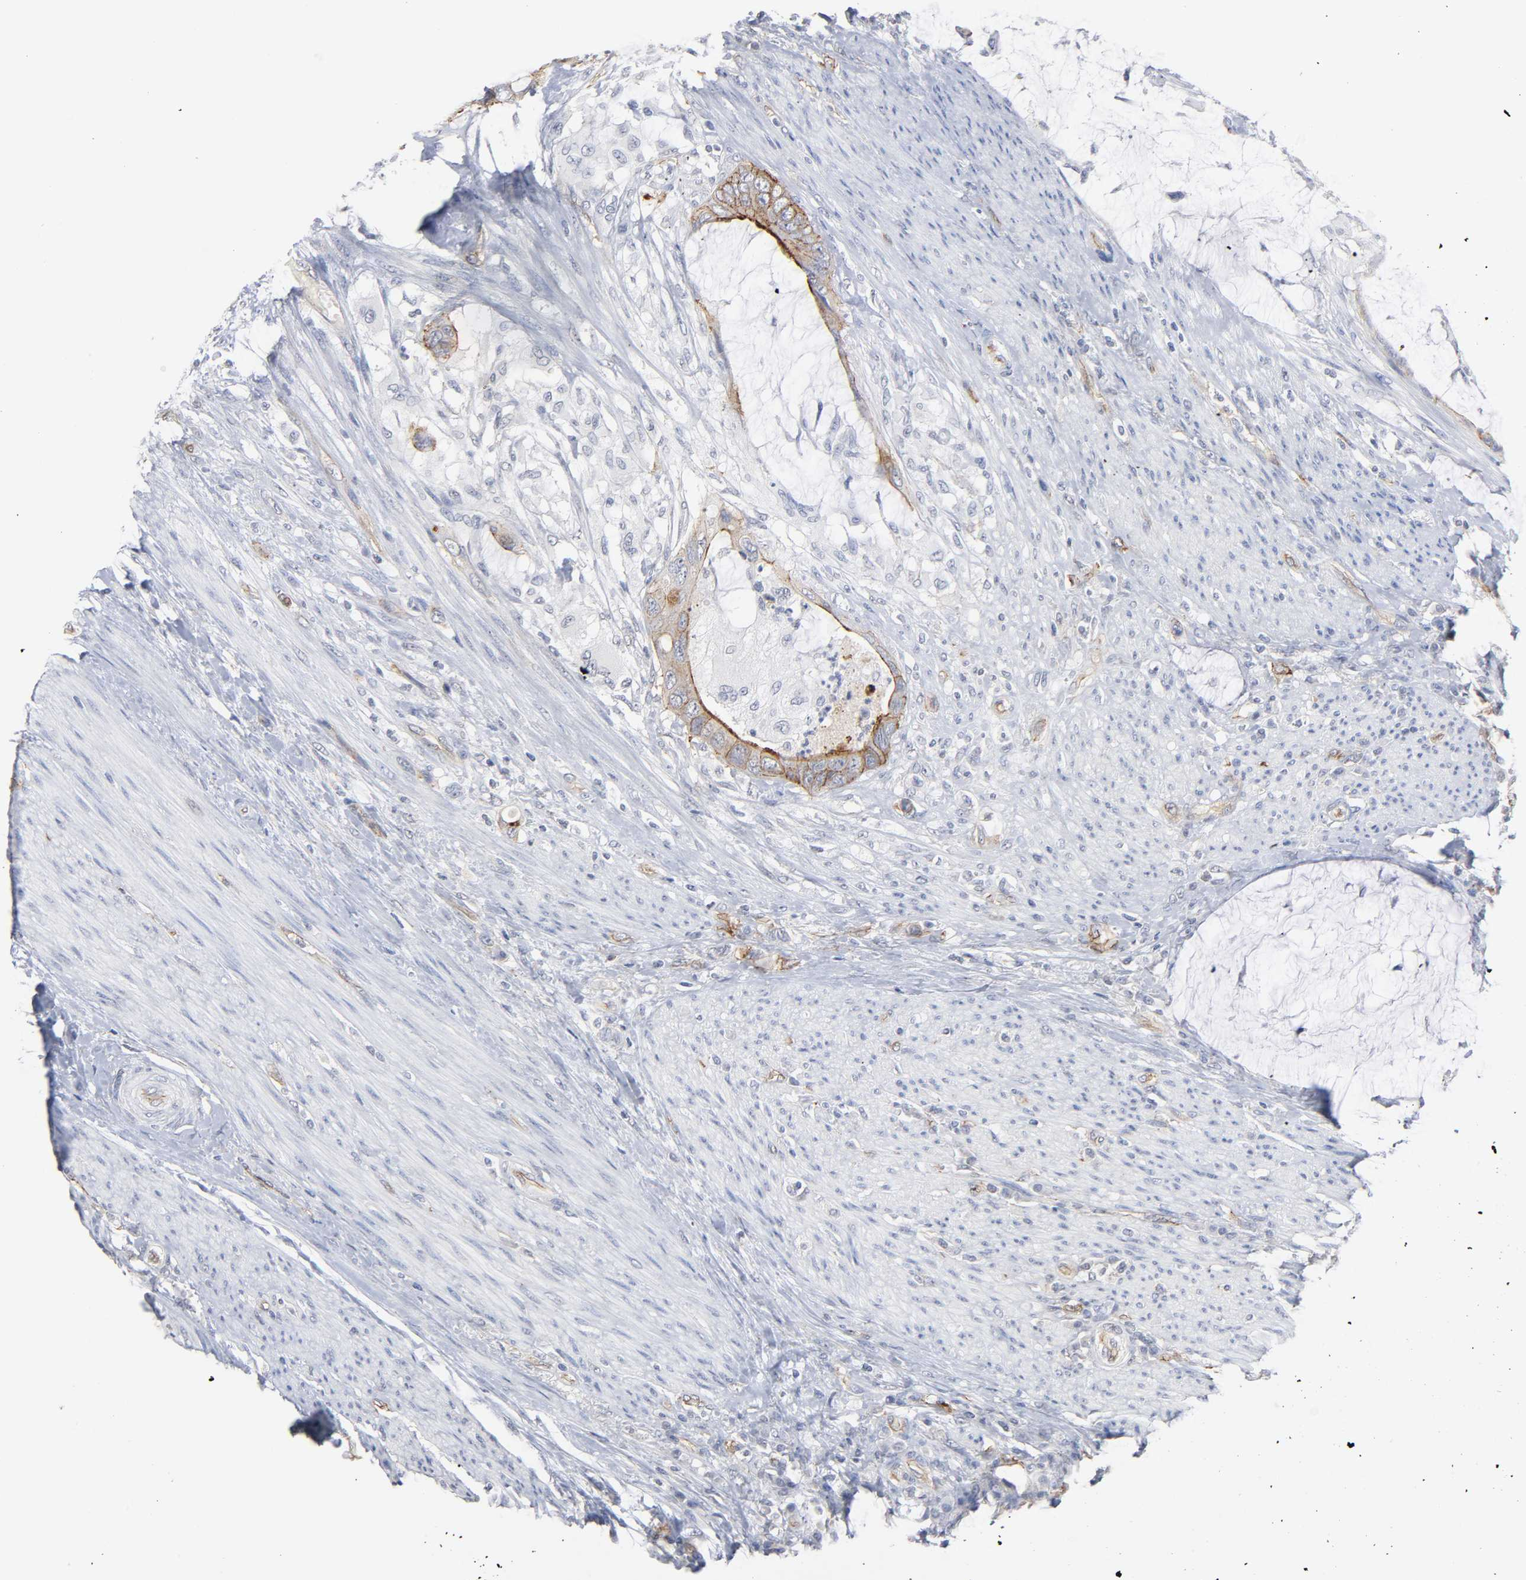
{"staining": {"intensity": "moderate", "quantity": "25%-75%", "location": "cytoplasmic/membranous"}, "tissue": "colorectal cancer", "cell_type": "Tumor cells", "image_type": "cancer", "snomed": [{"axis": "morphology", "description": "Adenocarcinoma, NOS"}, {"axis": "topography", "description": "Rectum"}], "caption": "Immunohistochemistry (DAB (3,3'-diaminobenzidine)) staining of adenocarcinoma (colorectal) displays moderate cytoplasmic/membranous protein positivity in about 25%-75% of tumor cells. (DAB IHC, brown staining for protein, blue staining for nuclei).", "gene": "SPTAN1", "patient": {"sex": "female", "age": 77}}